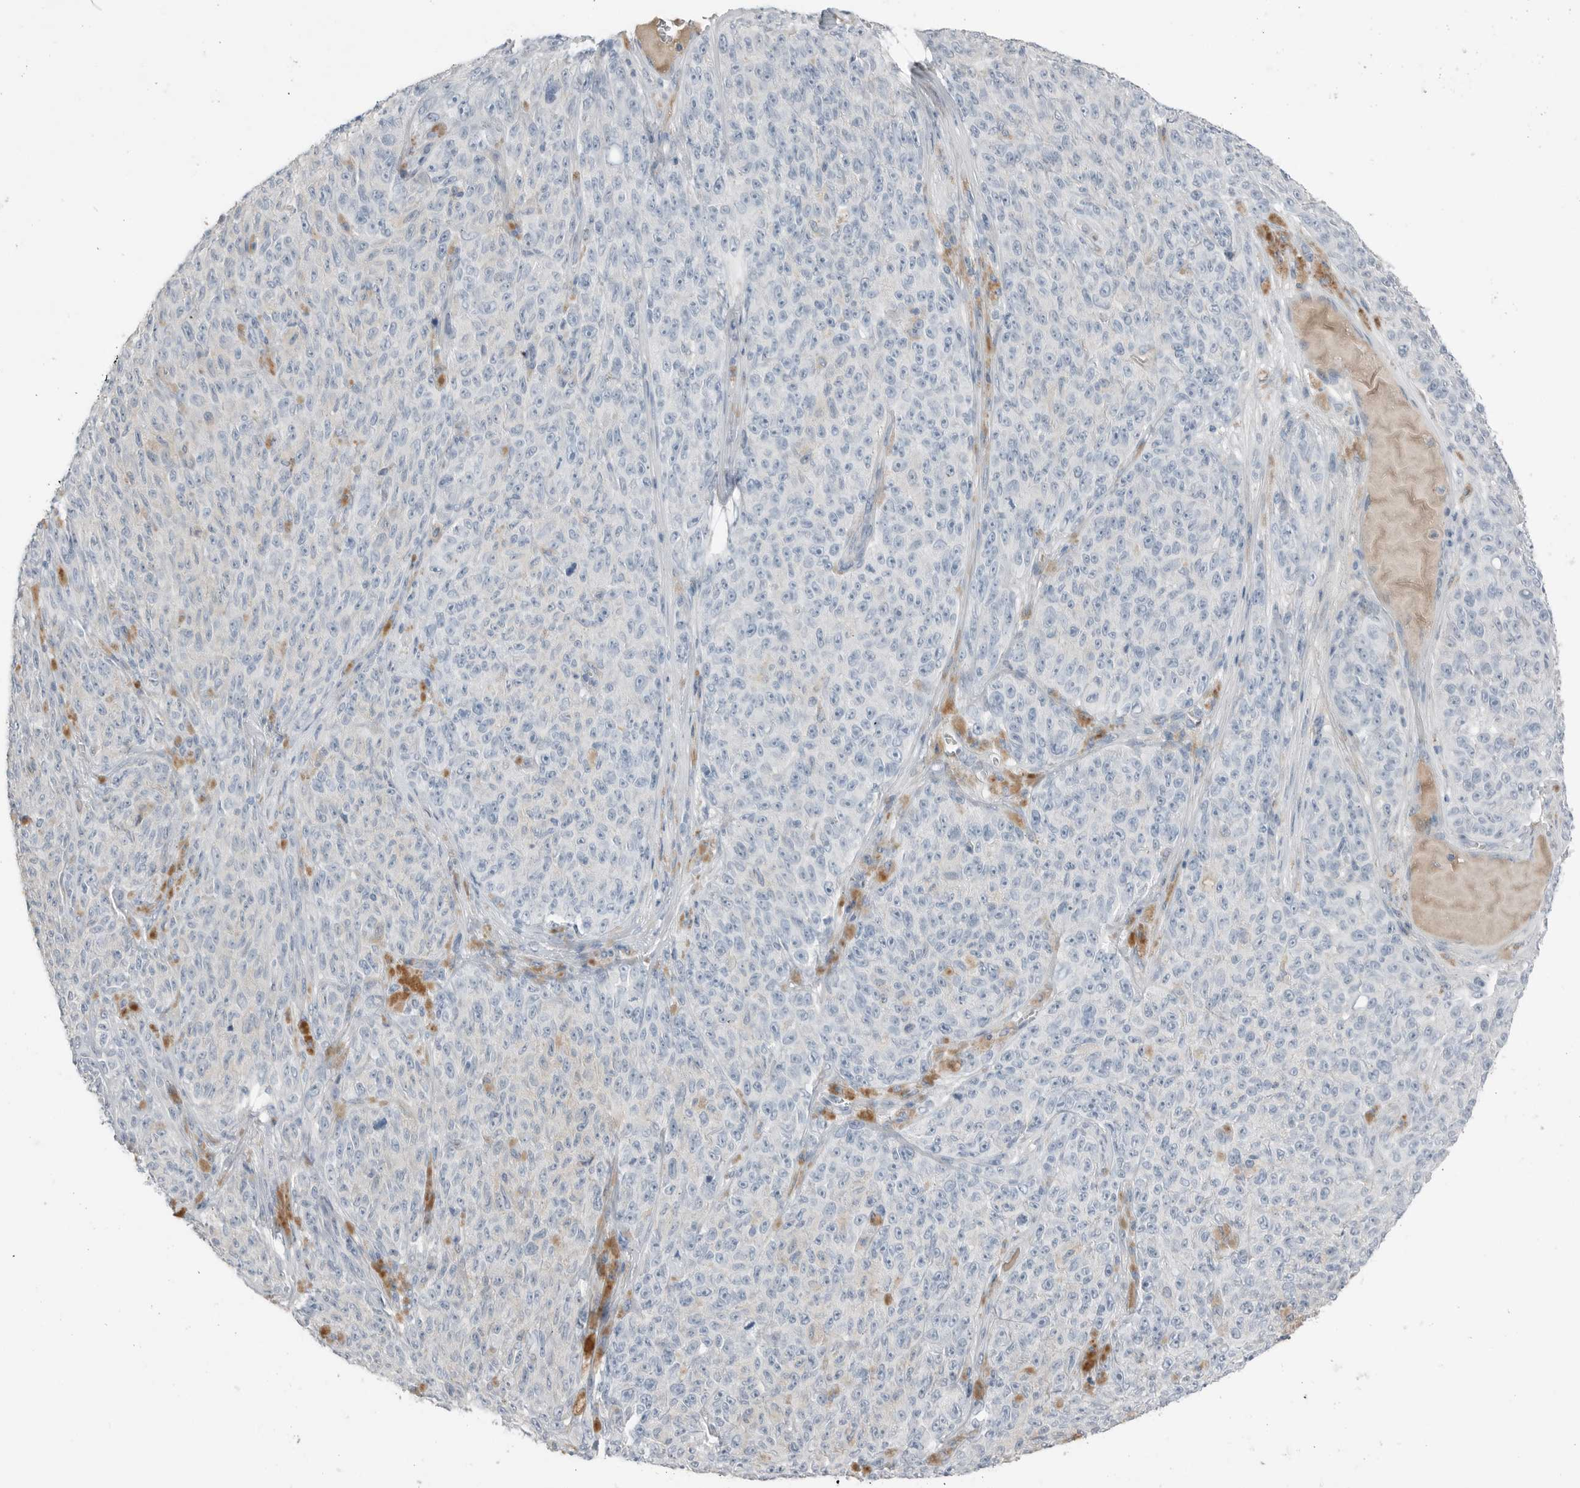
{"staining": {"intensity": "negative", "quantity": "none", "location": "none"}, "tissue": "melanoma", "cell_type": "Tumor cells", "image_type": "cancer", "snomed": [{"axis": "morphology", "description": "Malignant melanoma, NOS"}, {"axis": "topography", "description": "Skin"}], "caption": "An IHC histopathology image of malignant melanoma is shown. There is no staining in tumor cells of malignant melanoma.", "gene": "SERPINB7", "patient": {"sex": "female", "age": 82}}